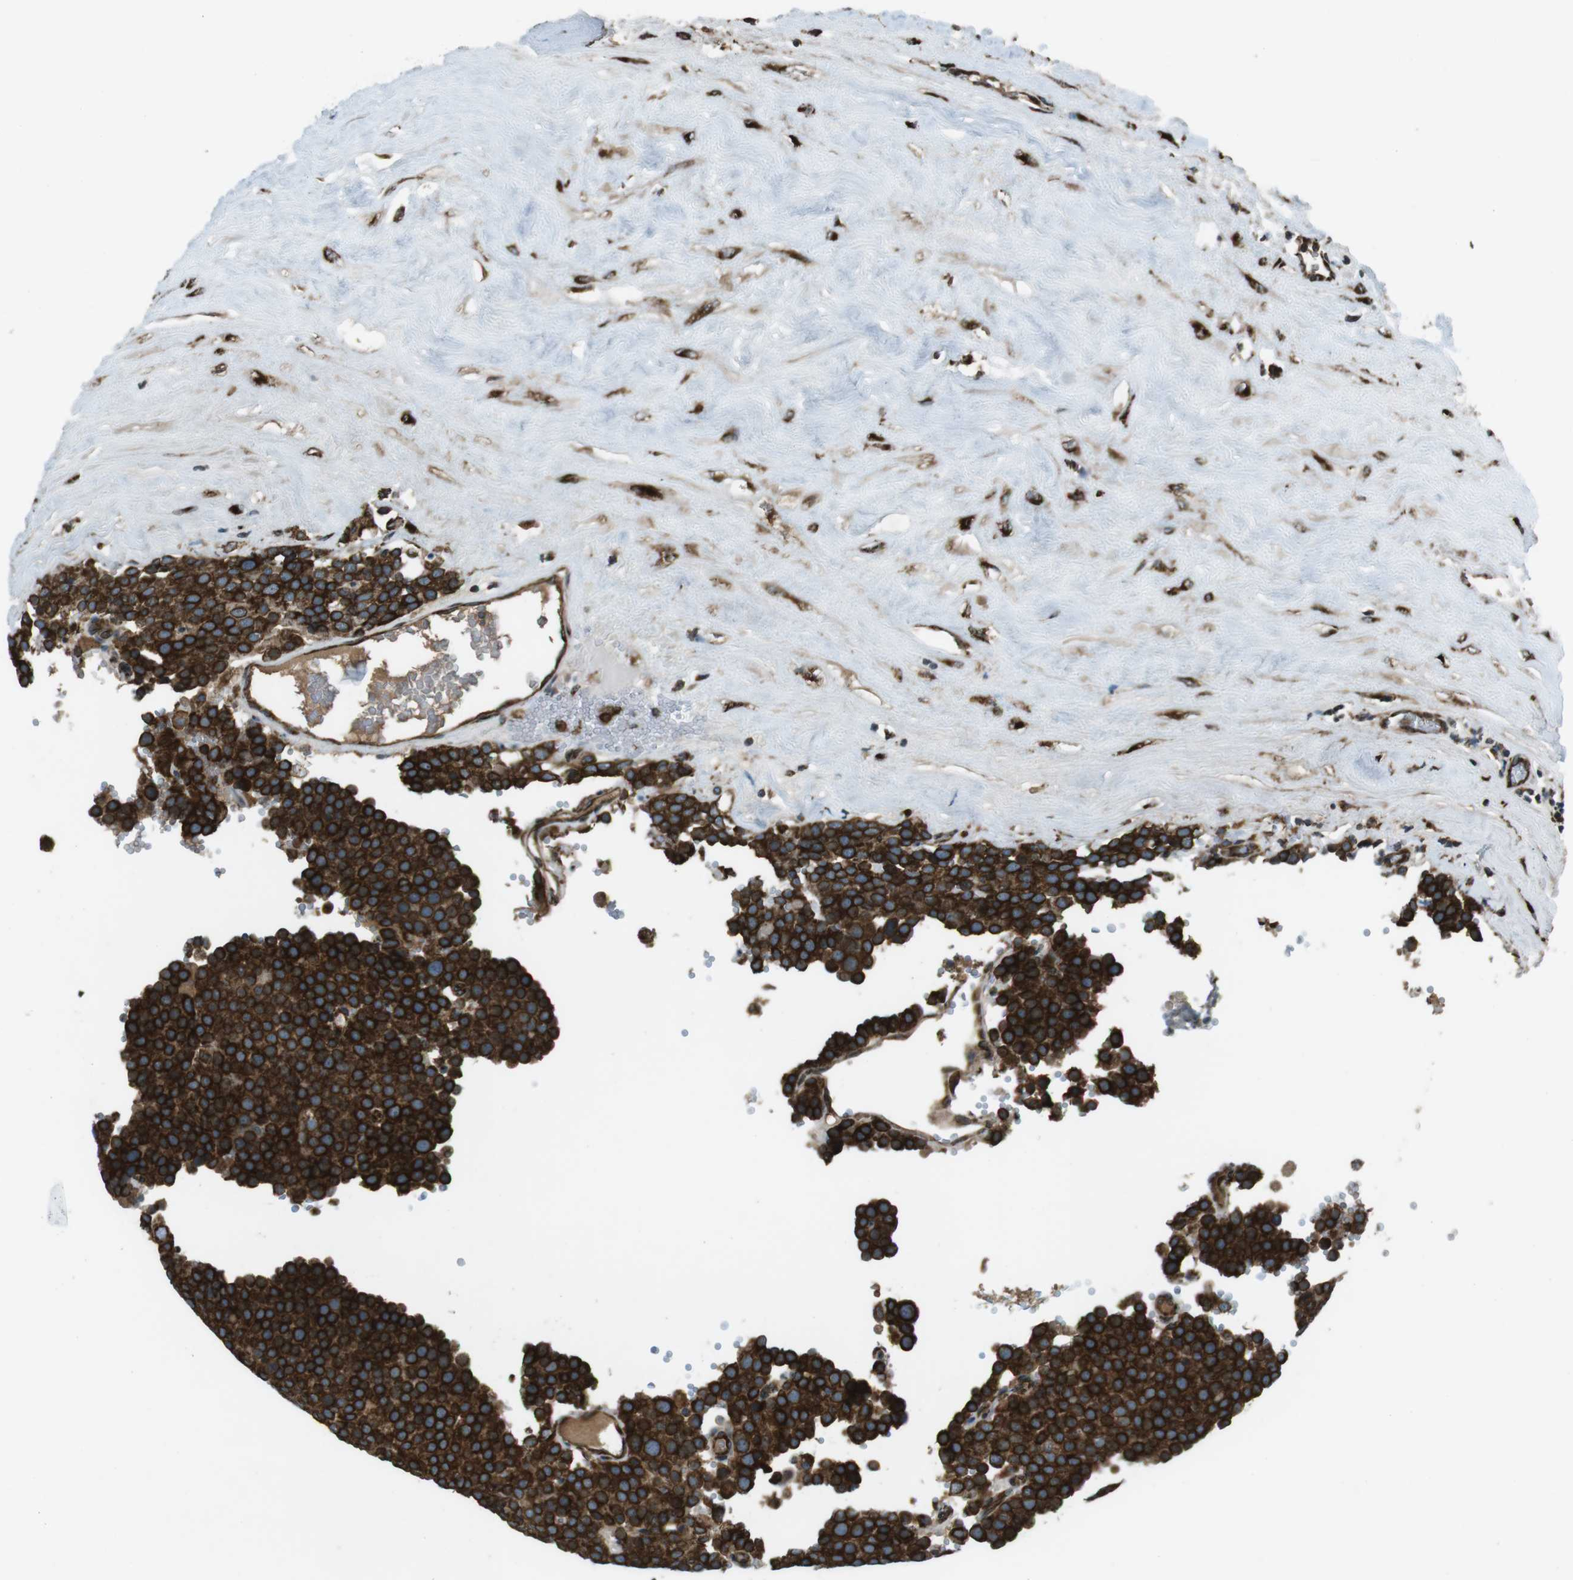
{"staining": {"intensity": "strong", "quantity": ">75%", "location": "cytoplasmic/membranous"}, "tissue": "testis cancer", "cell_type": "Tumor cells", "image_type": "cancer", "snomed": [{"axis": "morphology", "description": "Normal tissue, NOS"}, {"axis": "morphology", "description": "Seminoma, NOS"}, {"axis": "topography", "description": "Testis"}], "caption": "Seminoma (testis) stained for a protein displays strong cytoplasmic/membranous positivity in tumor cells.", "gene": "KTN1", "patient": {"sex": "male", "age": 71}}